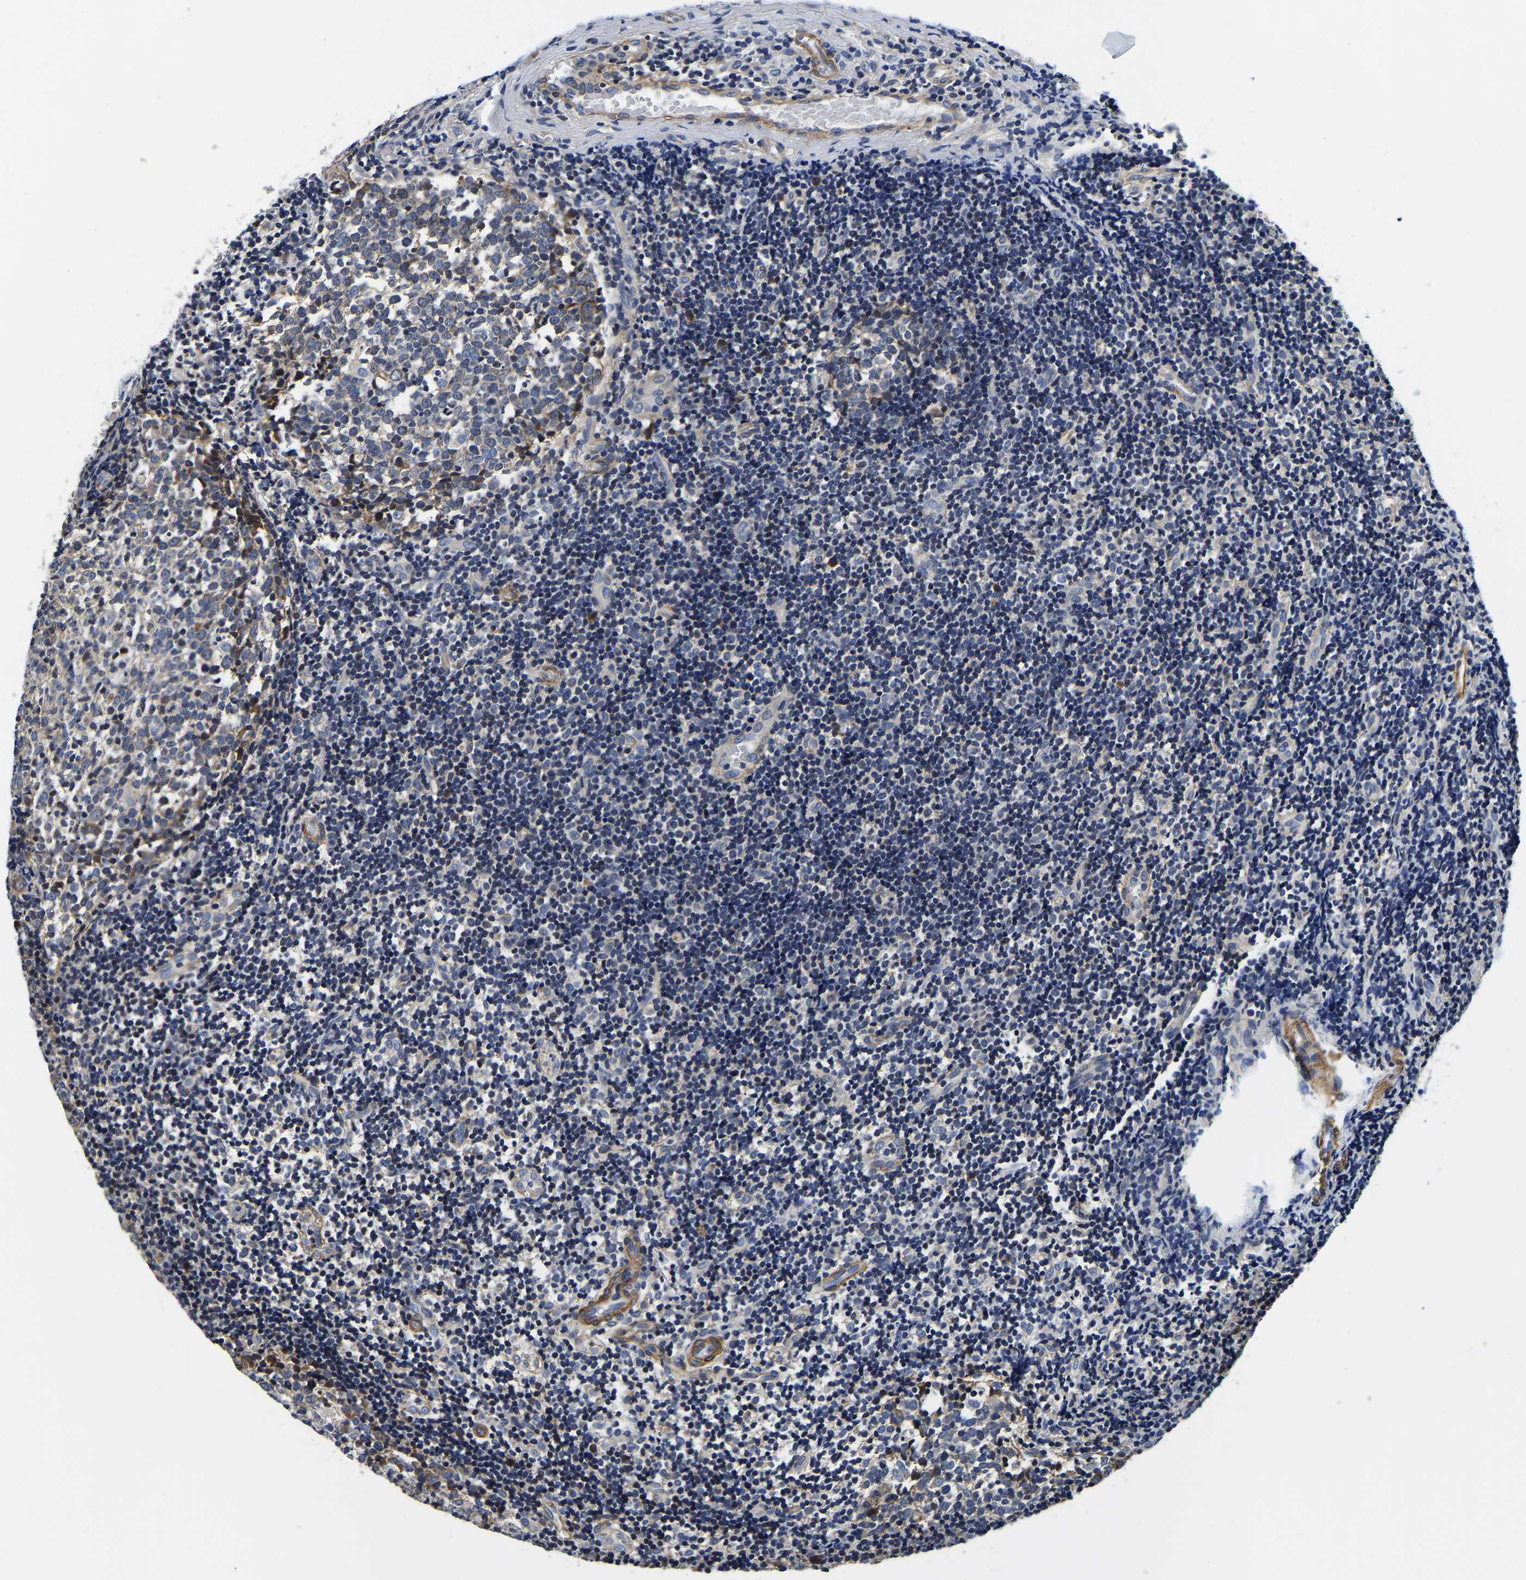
{"staining": {"intensity": "weak", "quantity": "25%-75%", "location": "cytoplasmic/membranous"}, "tissue": "tonsil", "cell_type": "Germinal center cells", "image_type": "normal", "snomed": [{"axis": "morphology", "description": "Normal tissue, NOS"}, {"axis": "topography", "description": "Tonsil"}], "caption": "A high-resolution photomicrograph shows immunohistochemistry (IHC) staining of benign tonsil, which displays weak cytoplasmic/membranous staining in about 25%-75% of germinal center cells.", "gene": "KCTD17", "patient": {"sex": "female", "age": 19}}